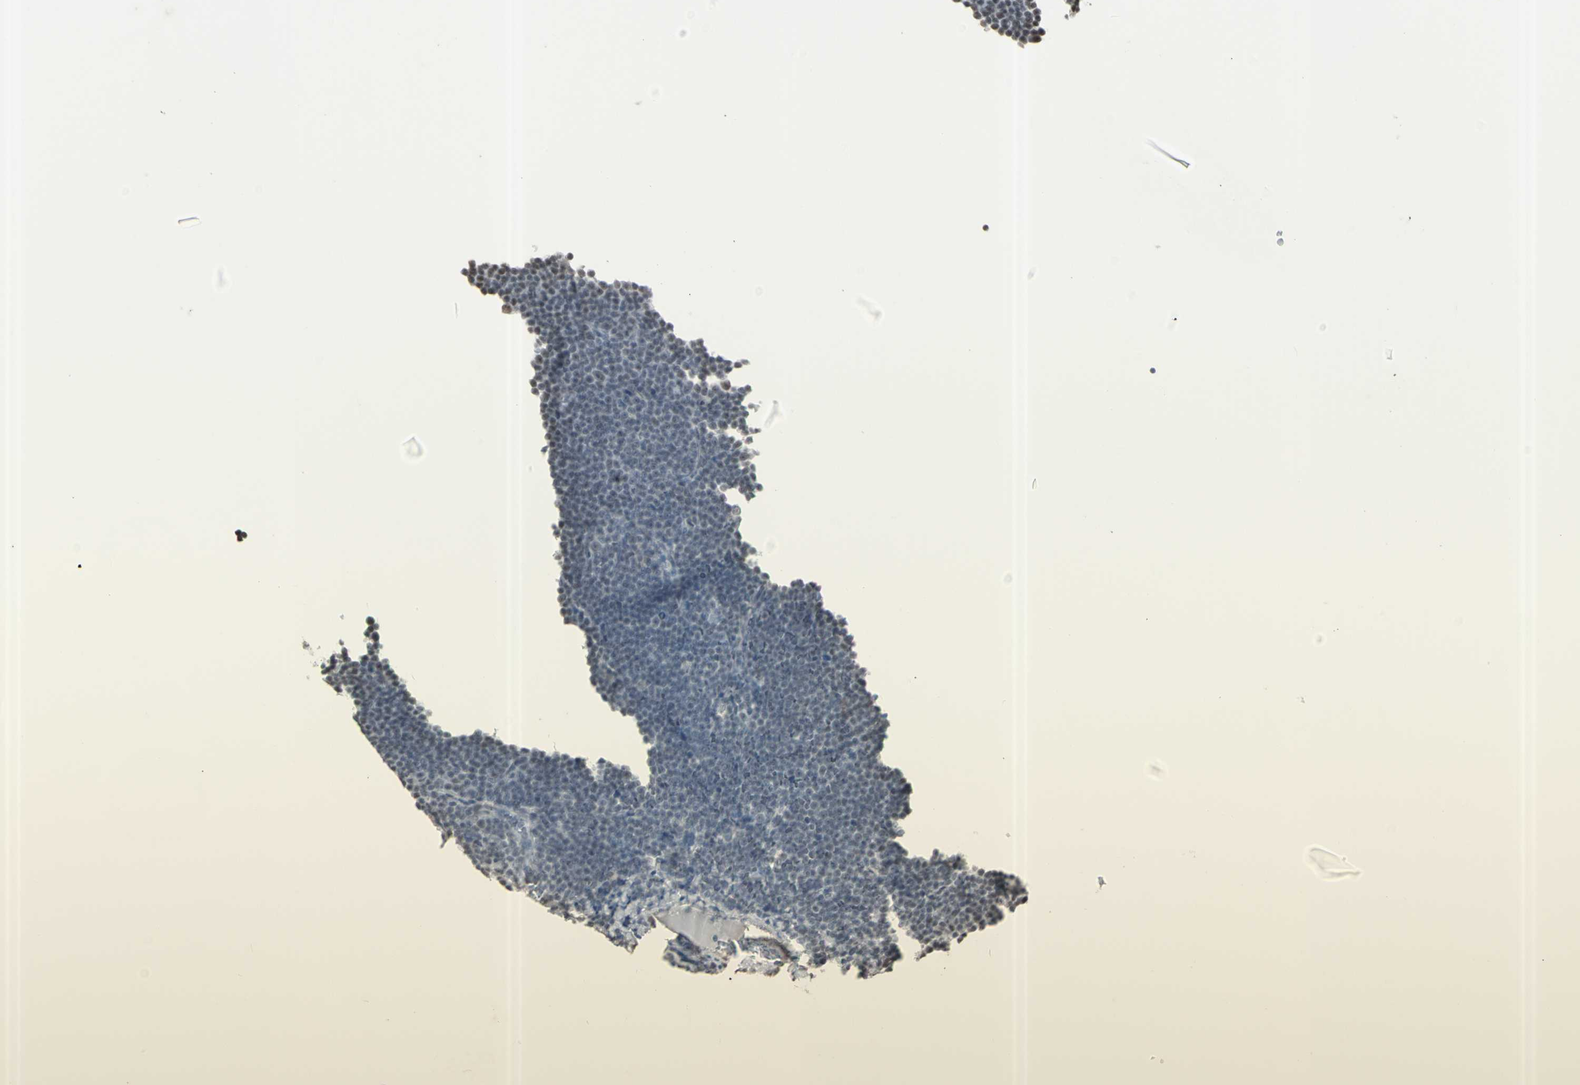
{"staining": {"intensity": "negative", "quantity": "none", "location": "none"}, "tissue": "lymphoma", "cell_type": "Tumor cells", "image_type": "cancer", "snomed": [{"axis": "morphology", "description": "Malignant lymphoma, non-Hodgkin's type, Low grade"}, {"axis": "topography", "description": "Lymph node"}], "caption": "A photomicrograph of human lymphoma is negative for staining in tumor cells. (Stains: DAB (3,3'-diaminobenzidine) IHC with hematoxylin counter stain, Microscopy: brightfield microscopy at high magnification).", "gene": "TRIM28", "patient": {"sex": "female", "age": 67}}